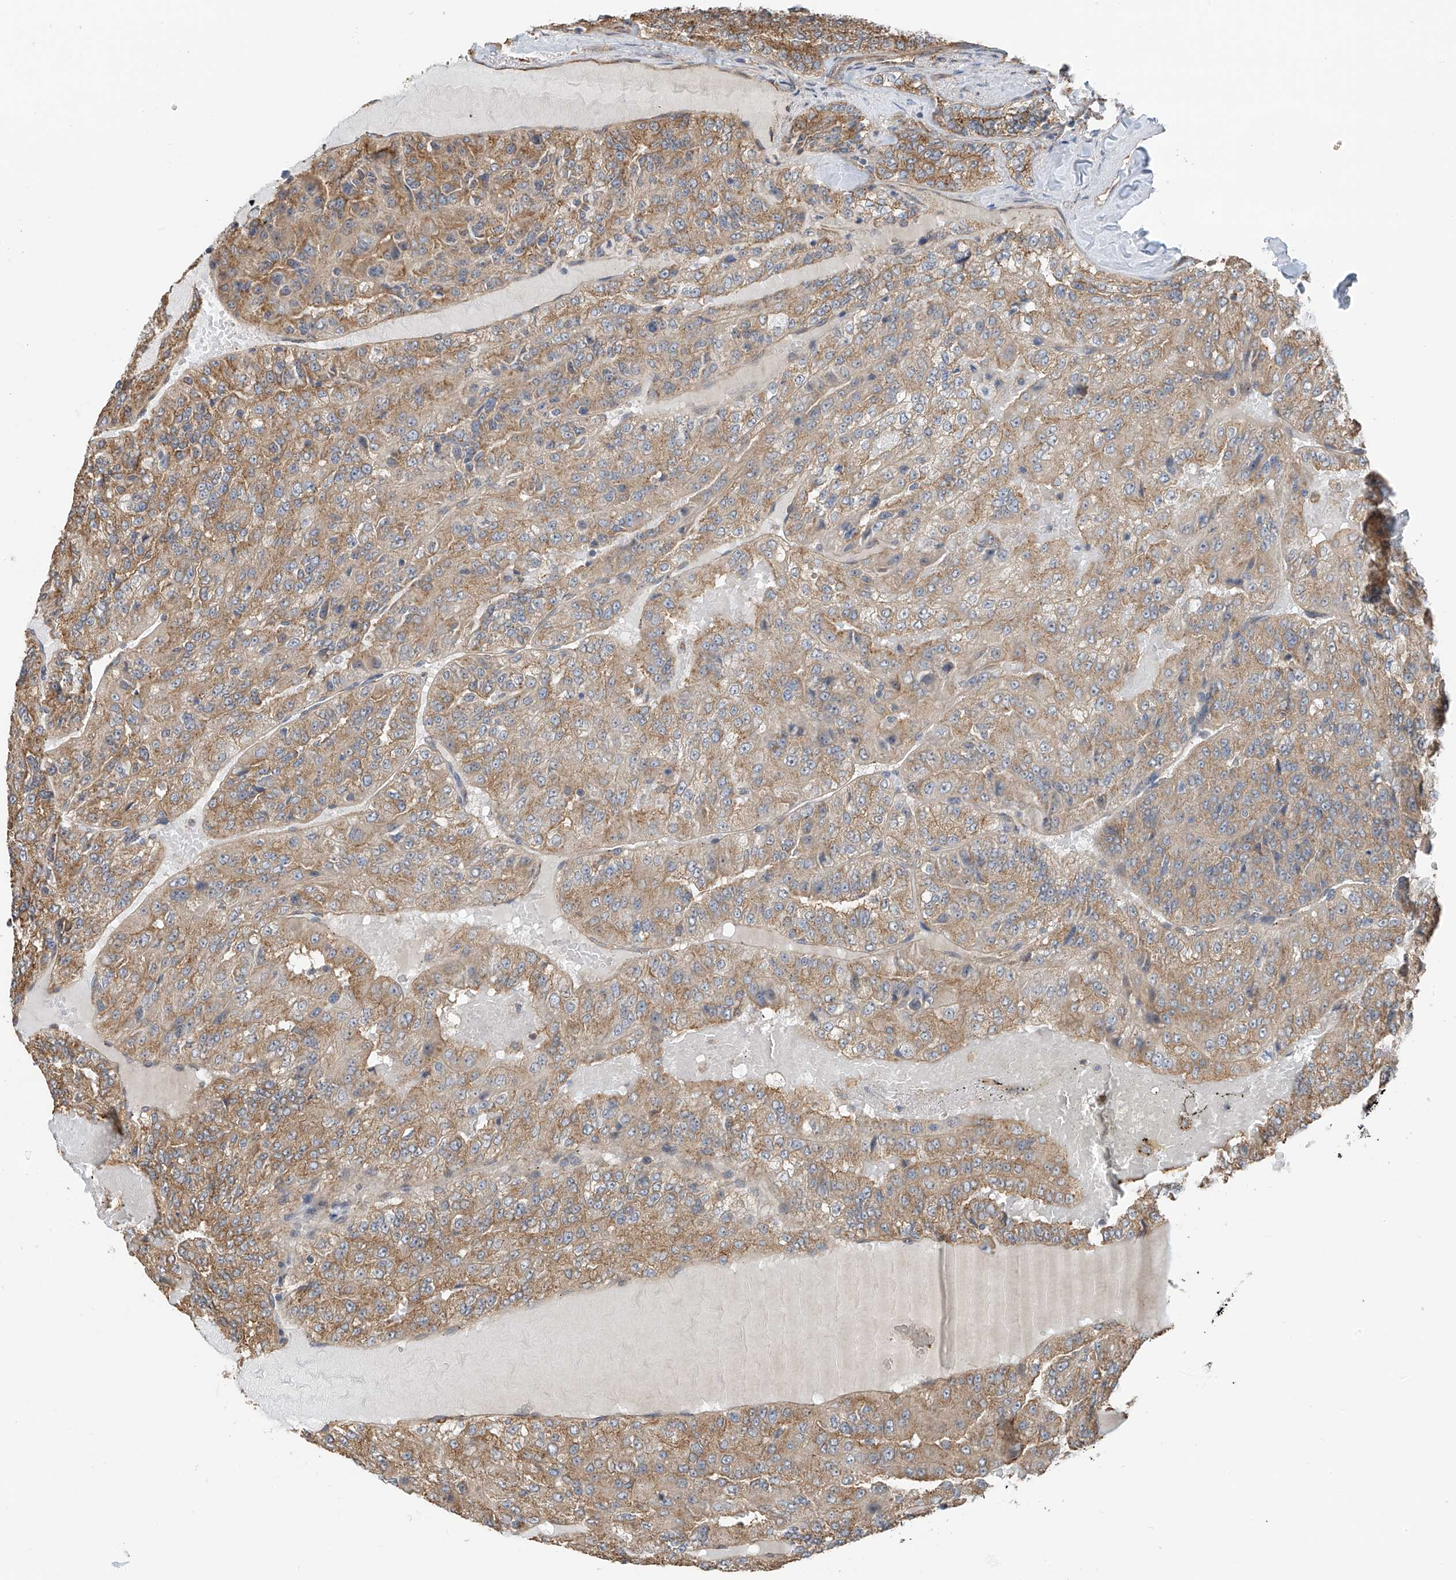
{"staining": {"intensity": "moderate", "quantity": "25%-75%", "location": "cytoplasmic/membranous"}, "tissue": "renal cancer", "cell_type": "Tumor cells", "image_type": "cancer", "snomed": [{"axis": "morphology", "description": "Adenocarcinoma, NOS"}, {"axis": "topography", "description": "Kidney"}], "caption": "Immunohistochemical staining of human renal cancer (adenocarcinoma) displays medium levels of moderate cytoplasmic/membranous staining in approximately 25%-75% of tumor cells.", "gene": "ZNF189", "patient": {"sex": "female", "age": 63}}